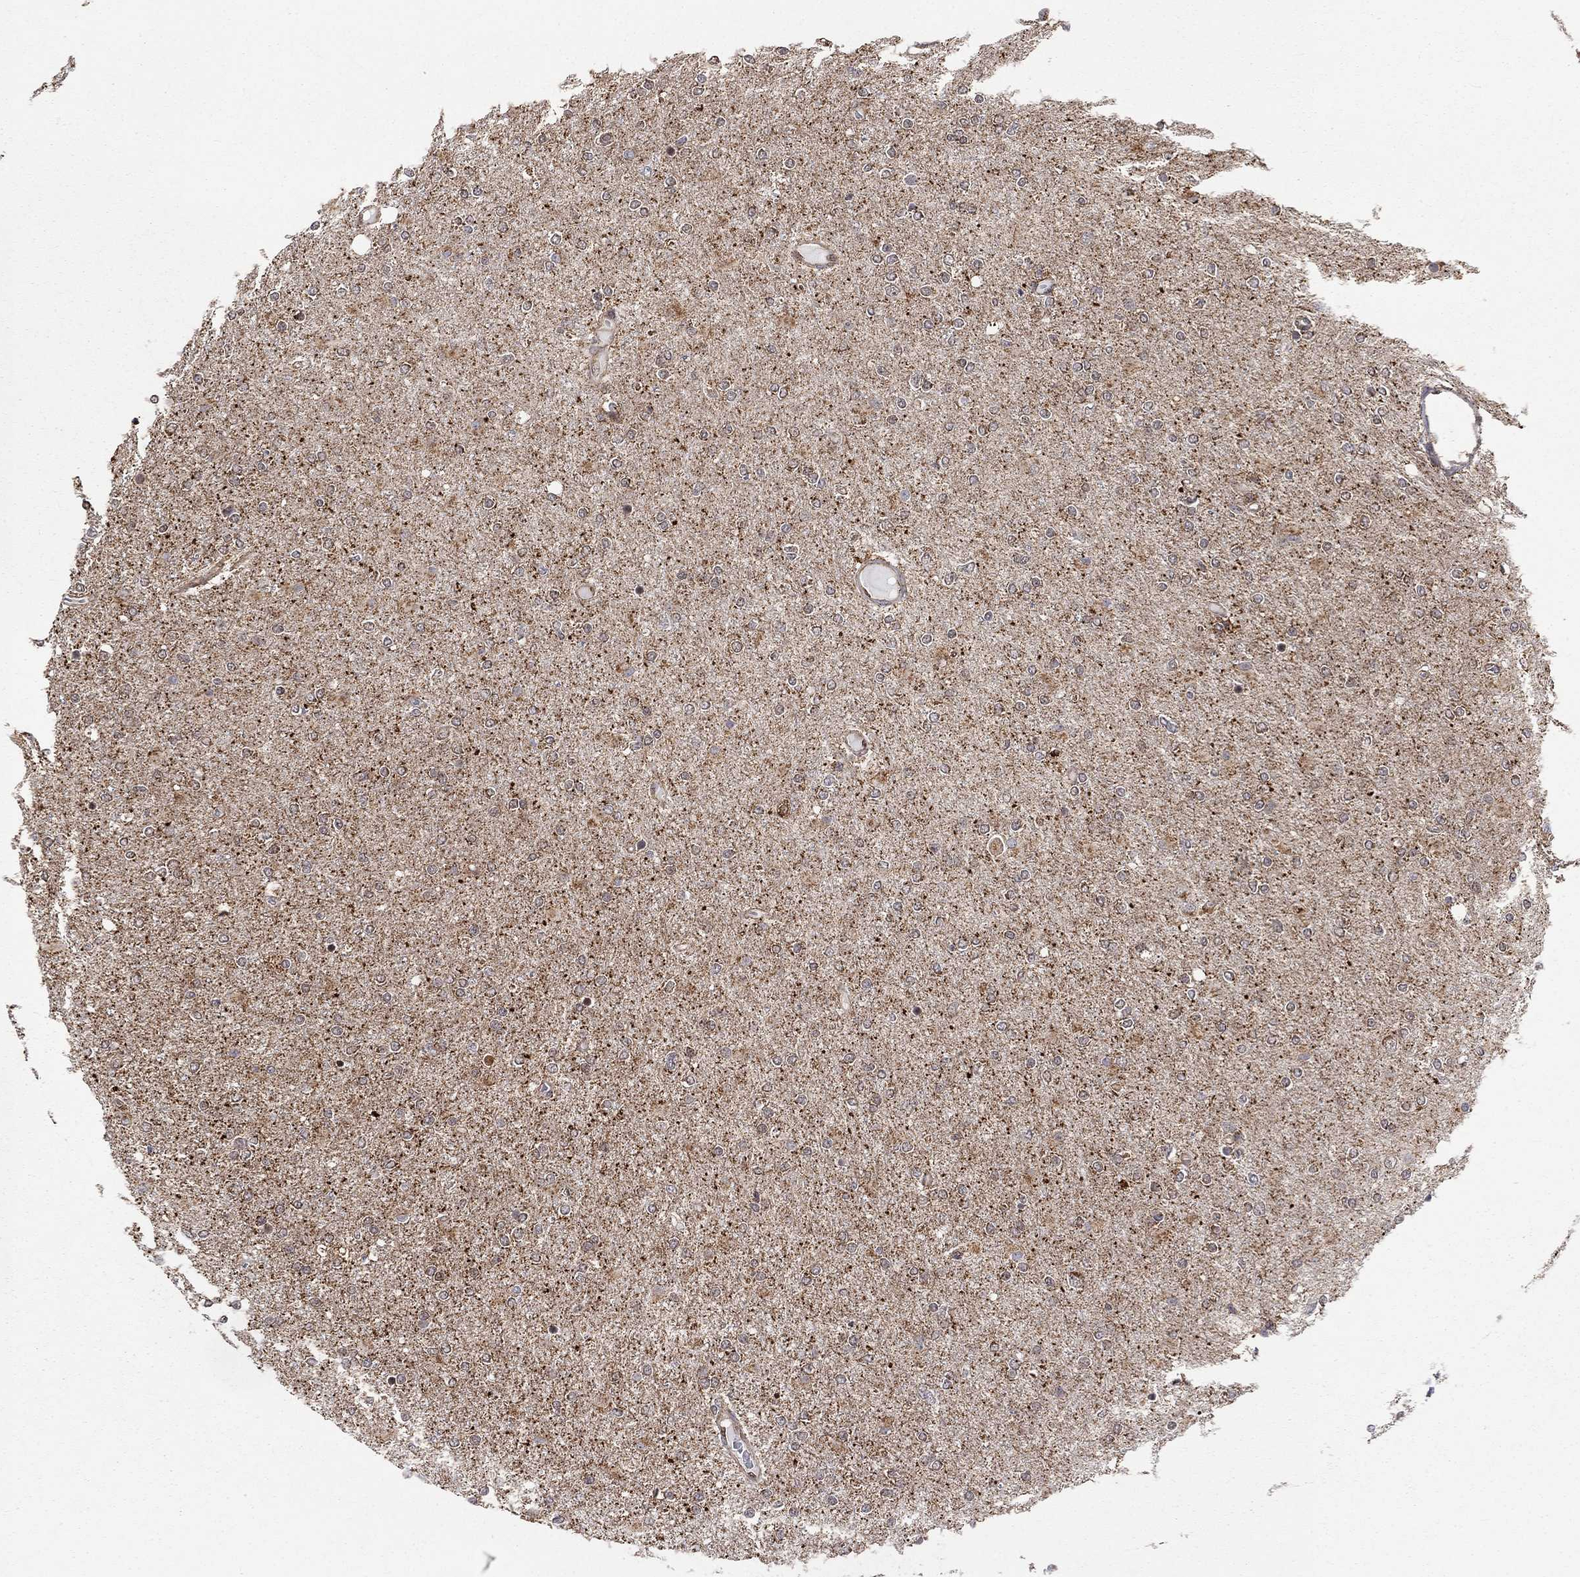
{"staining": {"intensity": "negative", "quantity": "none", "location": "none"}, "tissue": "glioma", "cell_type": "Tumor cells", "image_type": "cancer", "snomed": [{"axis": "morphology", "description": "Glioma, malignant, High grade"}, {"axis": "topography", "description": "Cerebral cortex"}], "caption": "Immunohistochemical staining of human malignant glioma (high-grade) exhibits no significant positivity in tumor cells.", "gene": "ELOB", "patient": {"sex": "male", "age": 70}}